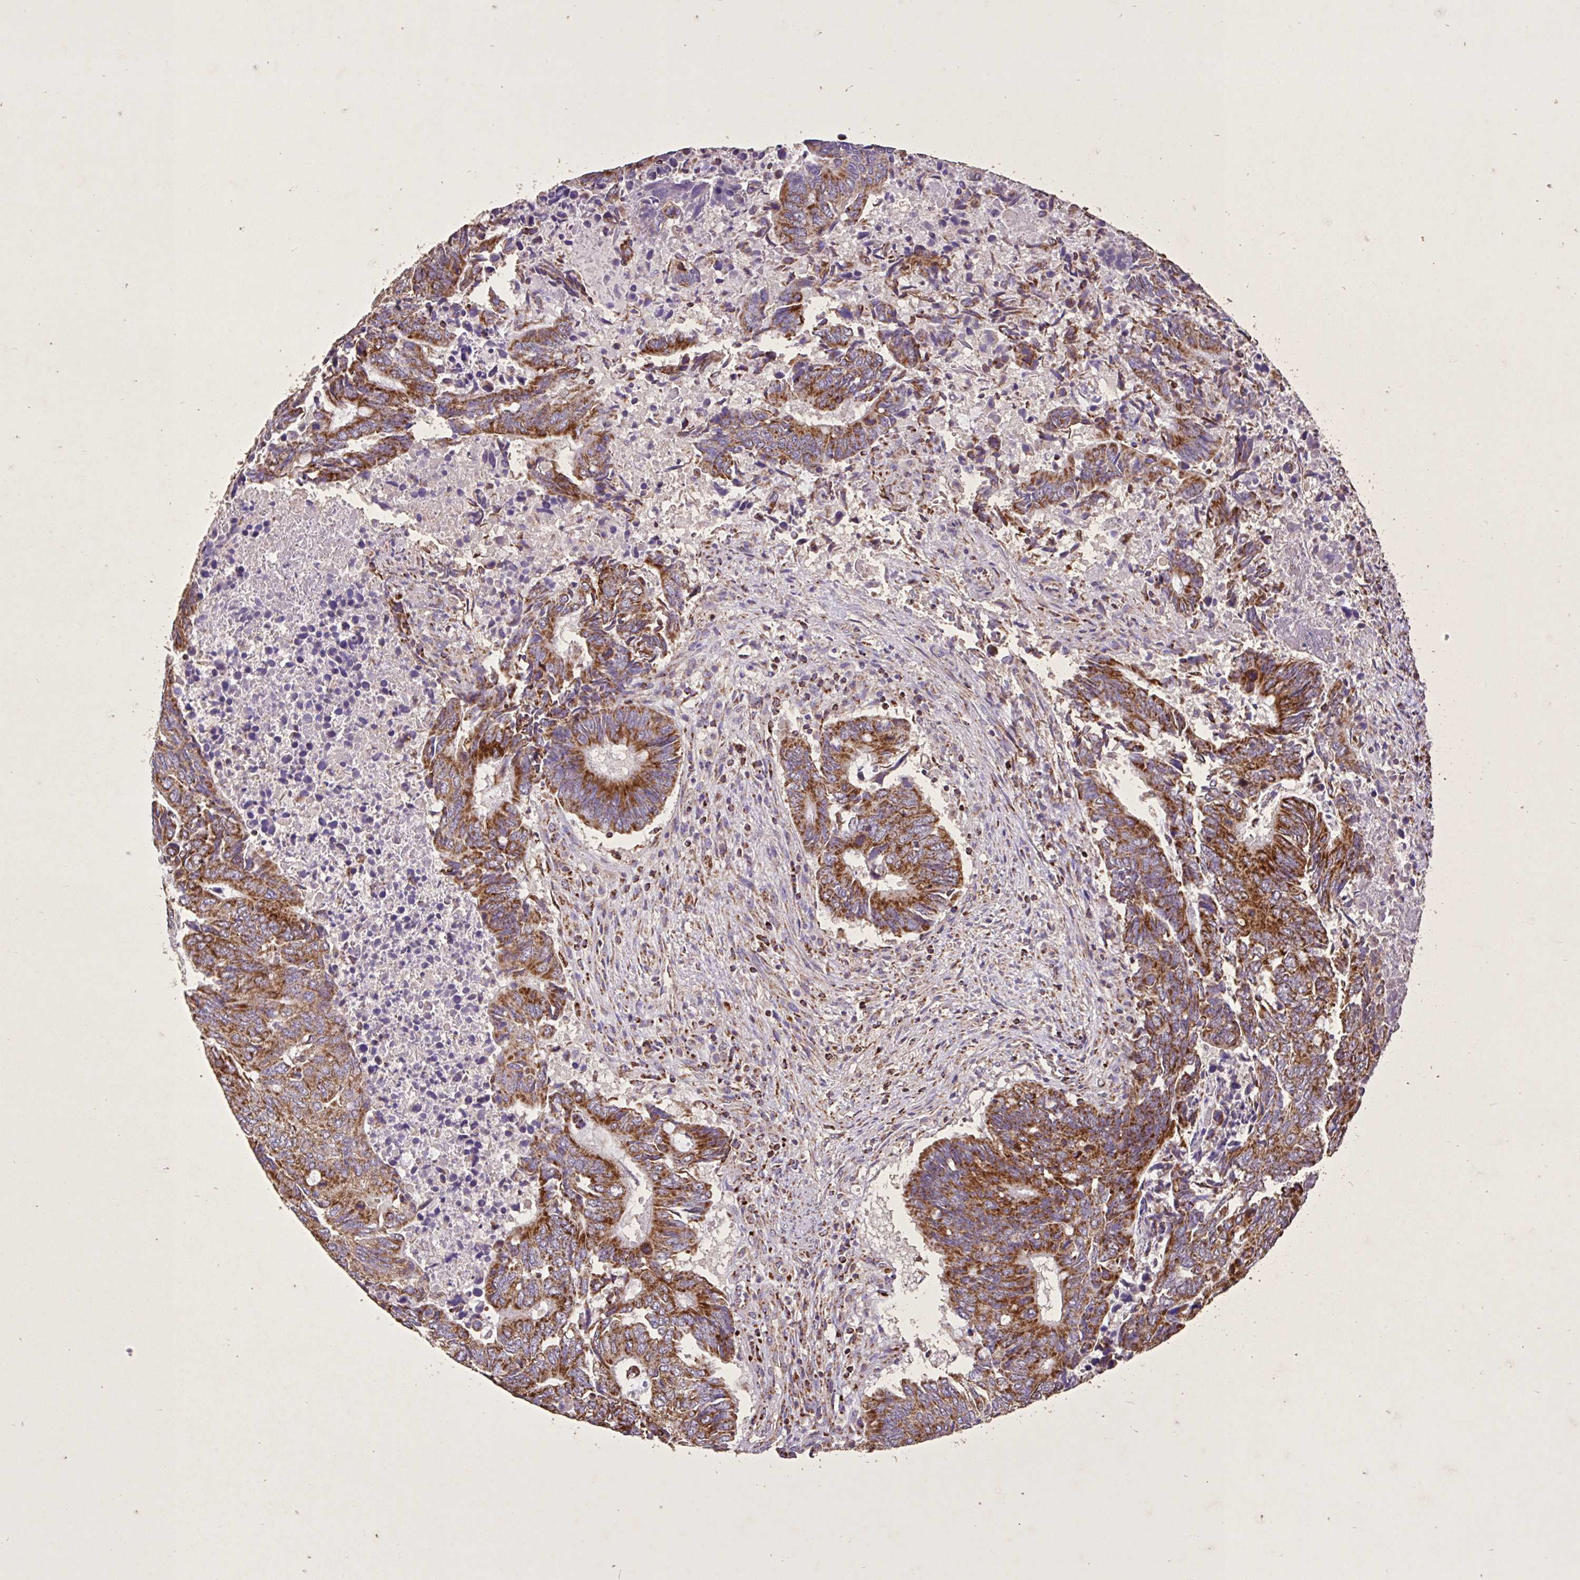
{"staining": {"intensity": "strong", "quantity": ">75%", "location": "cytoplasmic/membranous"}, "tissue": "colorectal cancer", "cell_type": "Tumor cells", "image_type": "cancer", "snomed": [{"axis": "morphology", "description": "Adenocarcinoma, NOS"}, {"axis": "topography", "description": "Colon"}], "caption": "Immunohistochemical staining of colorectal cancer (adenocarcinoma) displays high levels of strong cytoplasmic/membranous positivity in approximately >75% of tumor cells.", "gene": "AGK", "patient": {"sex": "male", "age": 87}}